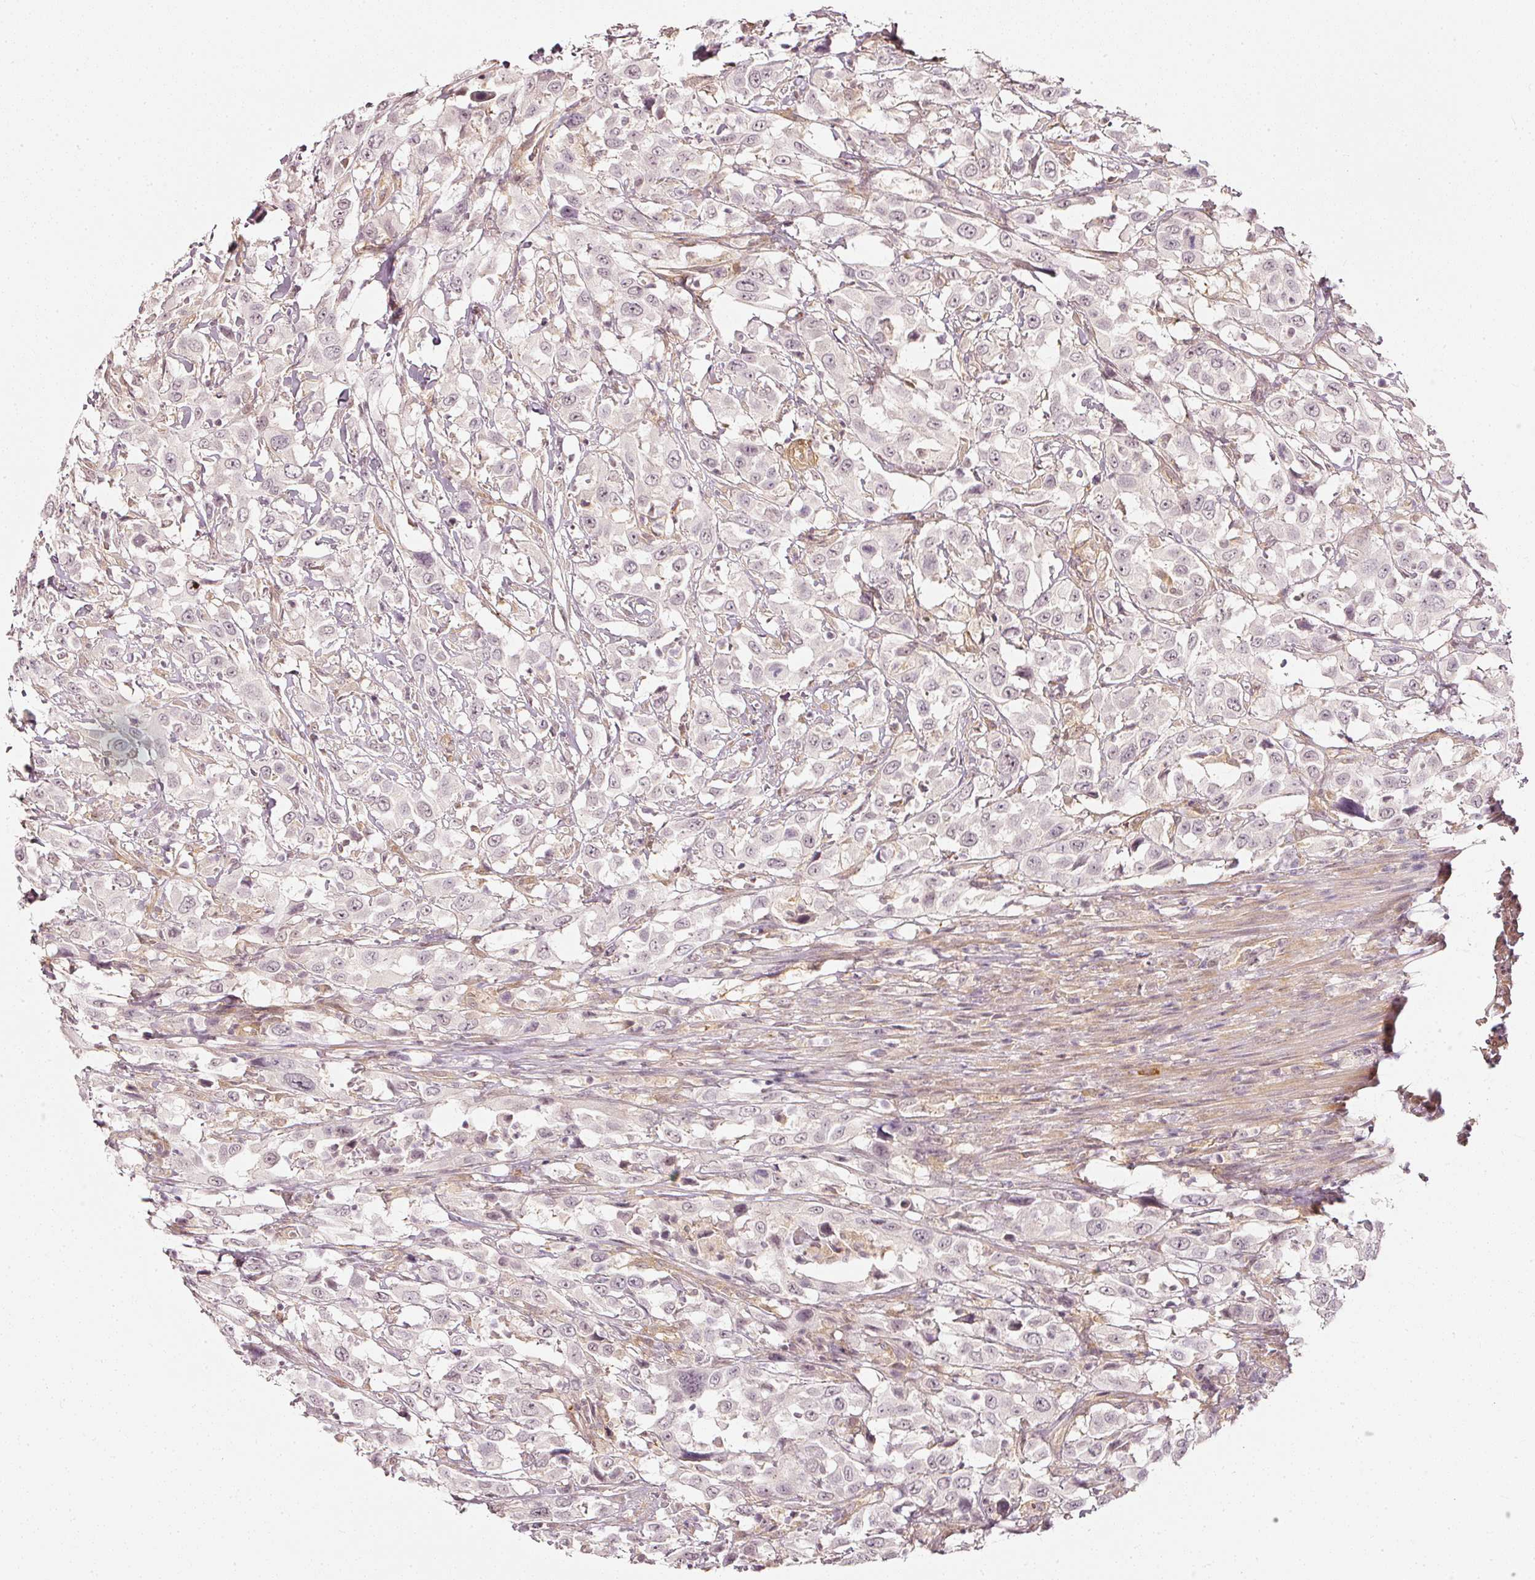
{"staining": {"intensity": "negative", "quantity": "none", "location": "none"}, "tissue": "urothelial cancer", "cell_type": "Tumor cells", "image_type": "cancer", "snomed": [{"axis": "morphology", "description": "Urothelial carcinoma, High grade"}, {"axis": "topography", "description": "Urinary bladder"}], "caption": "Urothelial carcinoma (high-grade) was stained to show a protein in brown. There is no significant expression in tumor cells.", "gene": "DRD2", "patient": {"sex": "male", "age": 61}}